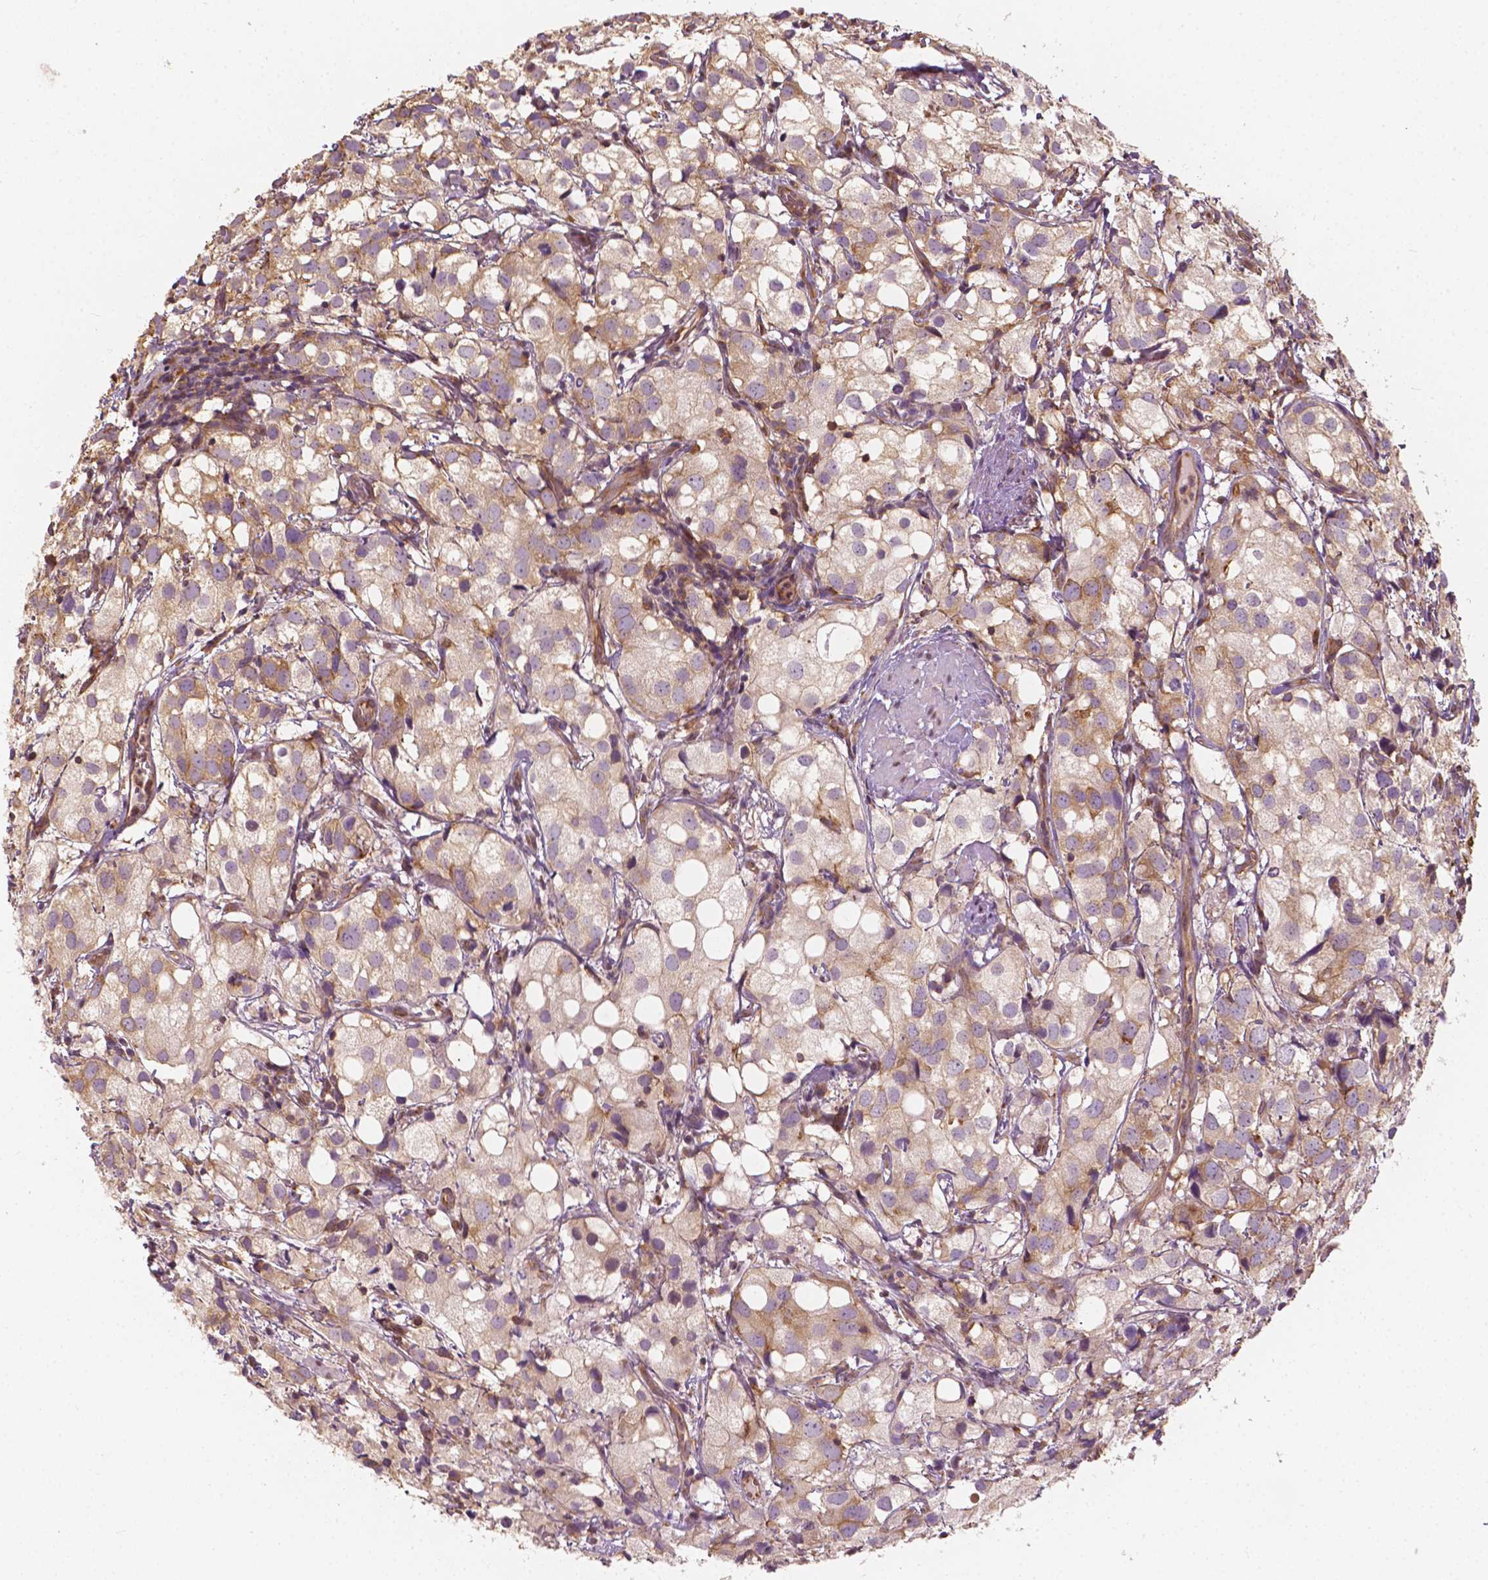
{"staining": {"intensity": "moderate", "quantity": "25%-75%", "location": "cytoplasmic/membranous"}, "tissue": "prostate cancer", "cell_type": "Tumor cells", "image_type": "cancer", "snomed": [{"axis": "morphology", "description": "Adenocarcinoma, High grade"}, {"axis": "topography", "description": "Prostate"}], "caption": "The photomicrograph demonstrates staining of high-grade adenocarcinoma (prostate), revealing moderate cytoplasmic/membranous protein staining (brown color) within tumor cells.", "gene": "G3BP1", "patient": {"sex": "male", "age": 86}}